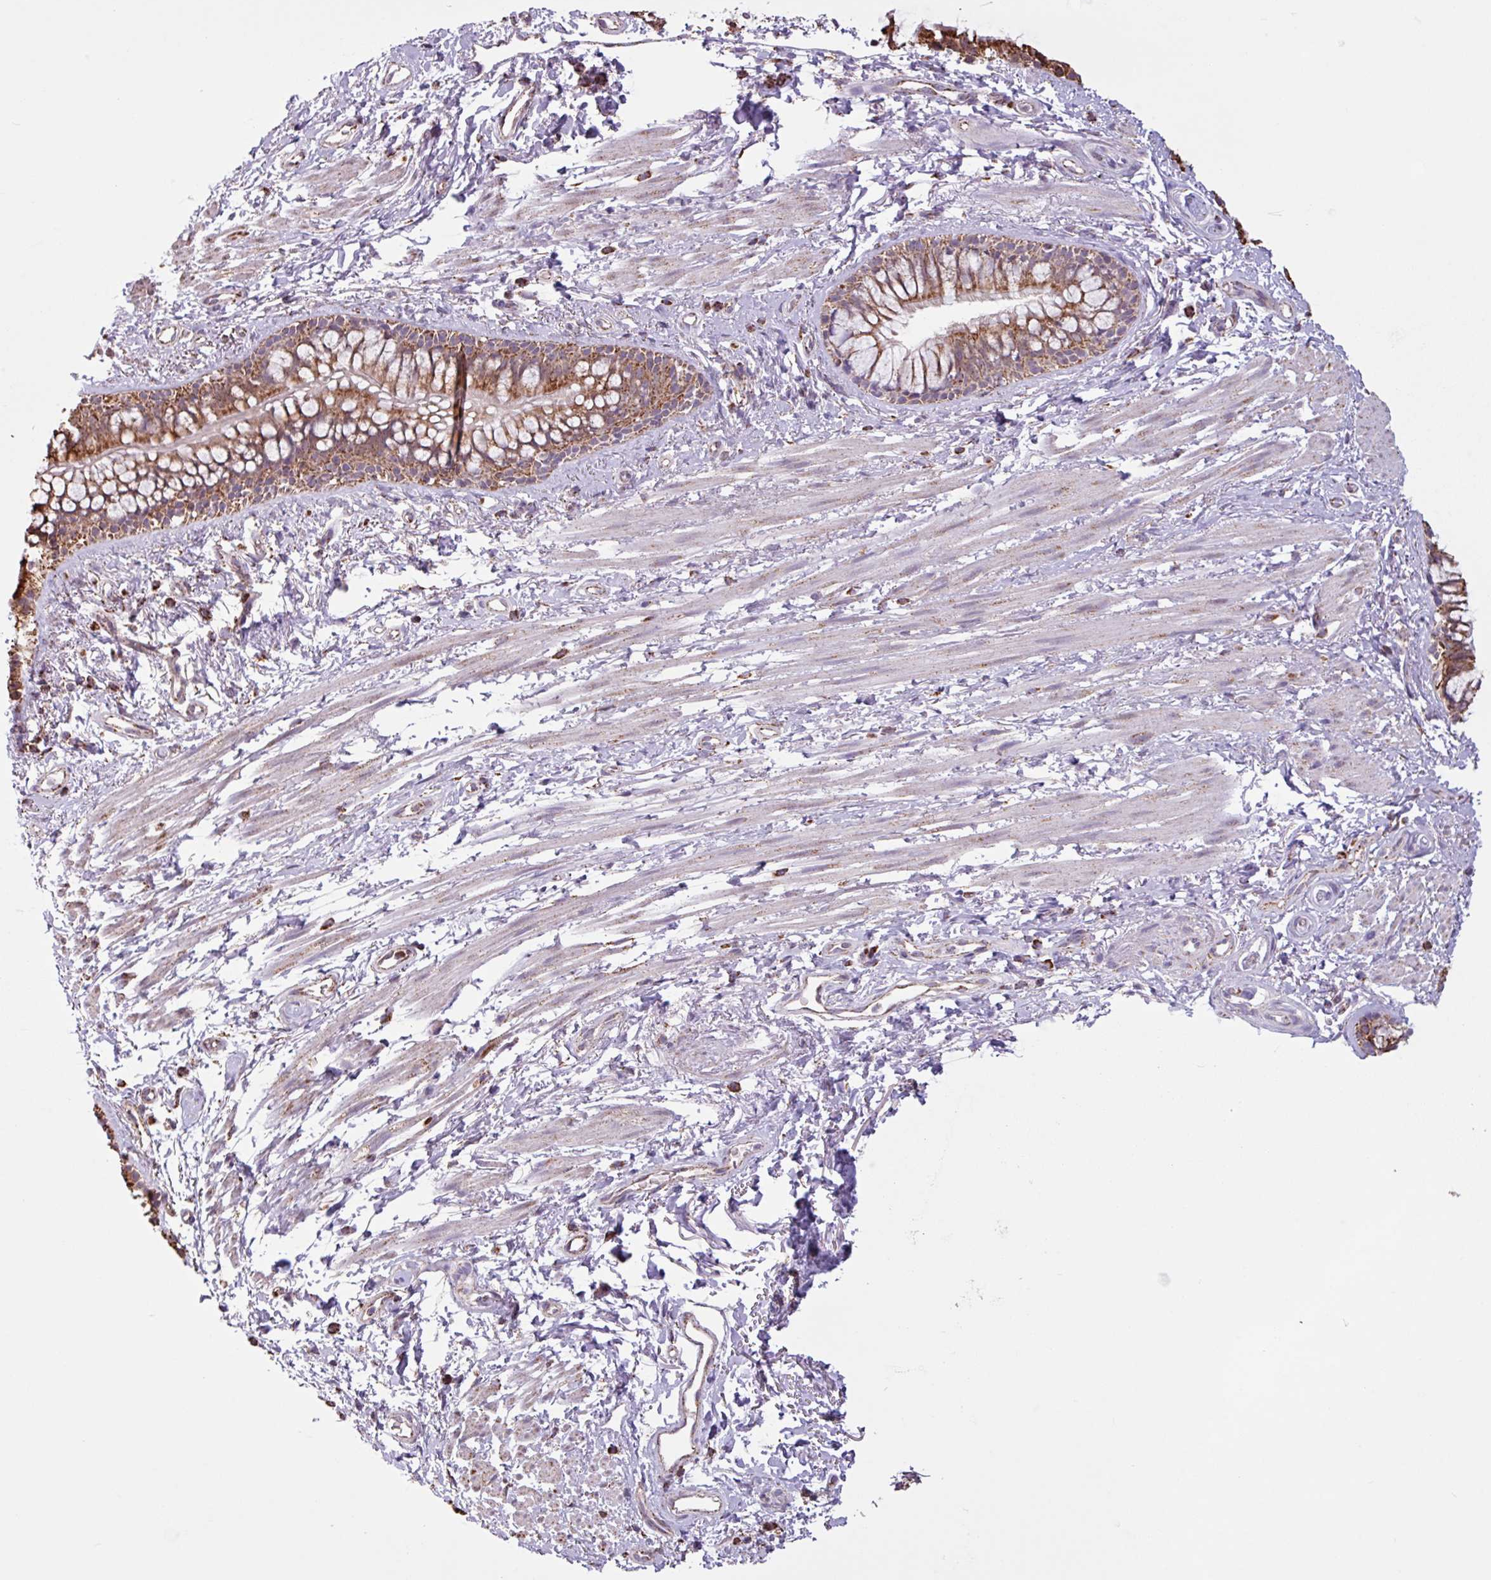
{"staining": {"intensity": "strong", "quantity": ">75%", "location": "cytoplasmic/membranous"}, "tissue": "bronchus", "cell_type": "Respiratory epithelial cells", "image_type": "normal", "snomed": [{"axis": "morphology", "description": "Normal tissue, NOS"}, {"axis": "morphology", "description": "Squamous cell carcinoma, NOS"}, {"axis": "topography", "description": "Bronchus"}, {"axis": "topography", "description": "Lung"}], "caption": "Respiratory epithelial cells display high levels of strong cytoplasmic/membranous positivity in approximately >75% of cells in unremarkable human bronchus.", "gene": "ALG8", "patient": {"sex": "female", "age": 70}}